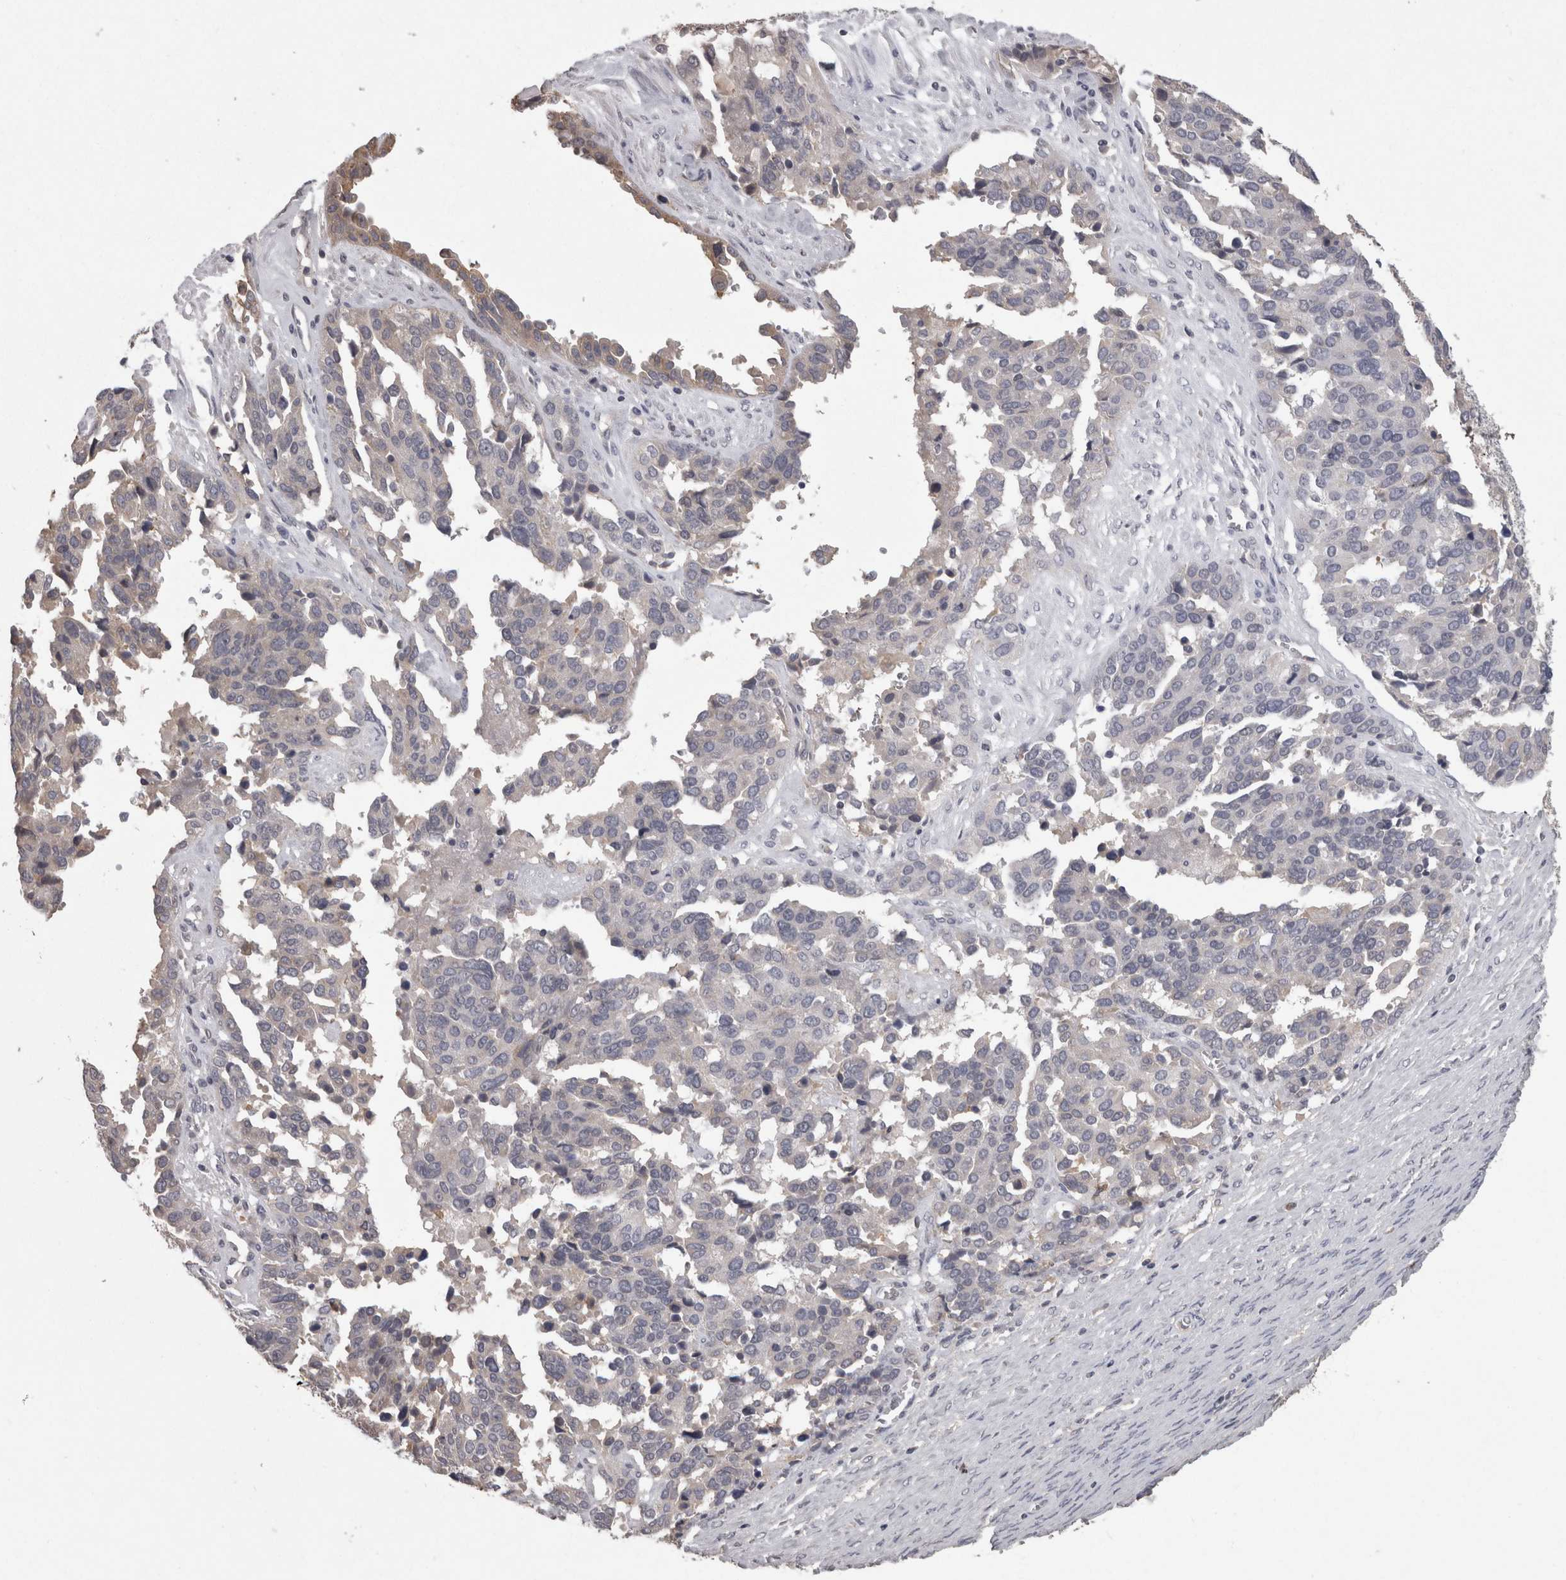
{"staining": {"intensity": "weak", "quantity": "<25%", "location": "cytoplasmic/membranous"}, "tissue": "ovarian cancer", "cell_type": "Tumor cells", "image_type": "cancer", "snomed": [{"axis": "morphology", "description": "Cystadenocarcinoma, serous, NOS"}, {"axis": "topography", "description": "Ovary"}], "caption": "Immunohistochemical staining of ovarian serous cystadenocarcinoma exhibits no significant positivity in tumor cells. (DAB (3,3'-diaminobenzidine) IHC, high magnification).", "gene": "PON3", "patient": {"sex": "female", "age": 44}}